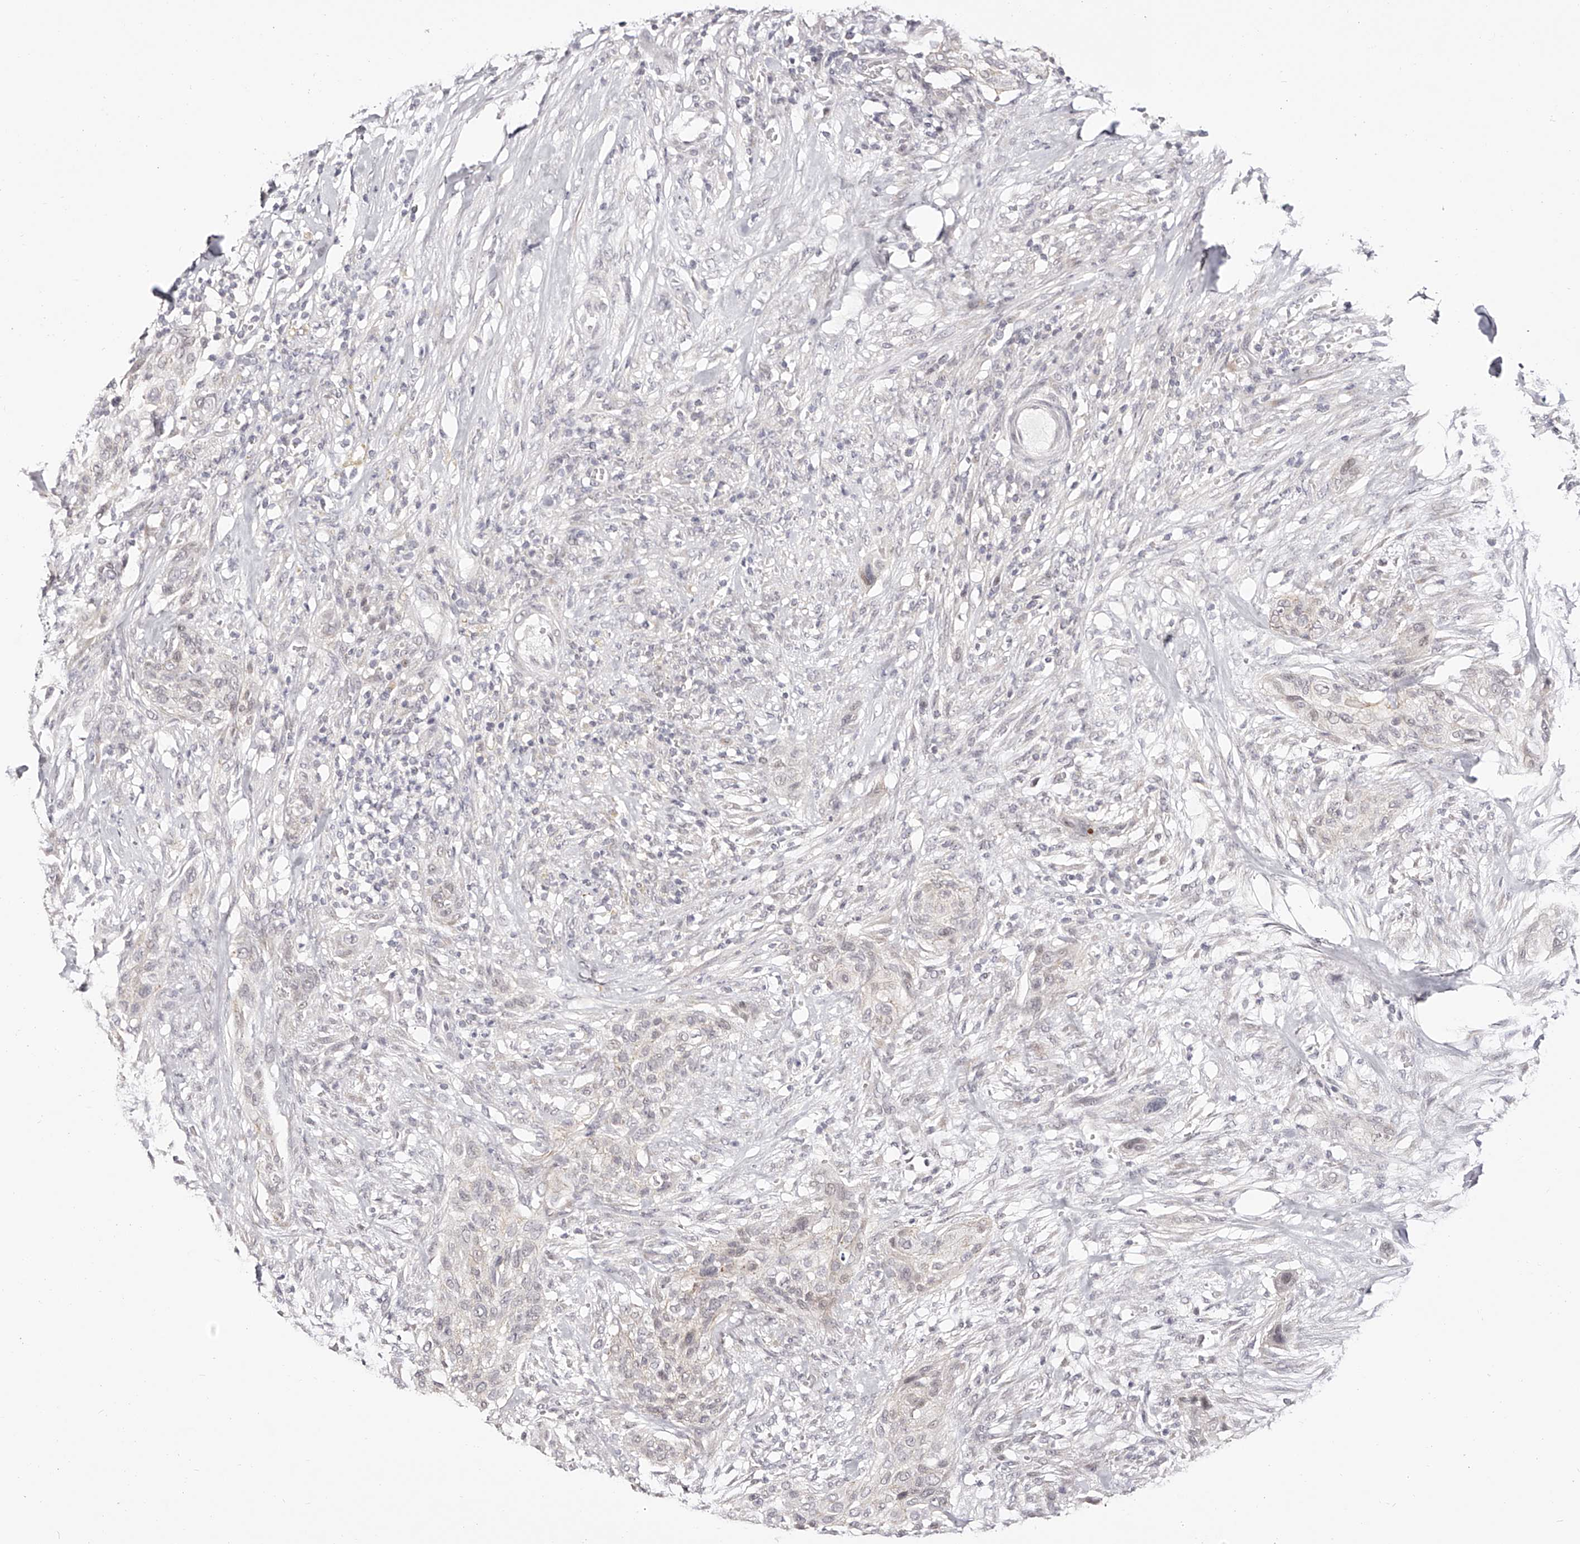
{"staining": {"intensity": "negative", "quantity": "none", "location": "none"}, "tissue": "urothelial cancer", "cell_type": "Tumor cells", "image_type": "cancer", "snomed": [{"axis": "morphology", "description": "Urothelial carcinoma, High grade"}, {"axis": "topography", "description": "Urinary bladder"}], "caption": "The photomicrograph displays no staining of tumor cells in high-grade urothelial carcinoma.", "gene": "USF3", "patient": {"sex": "male", "age": 35}}